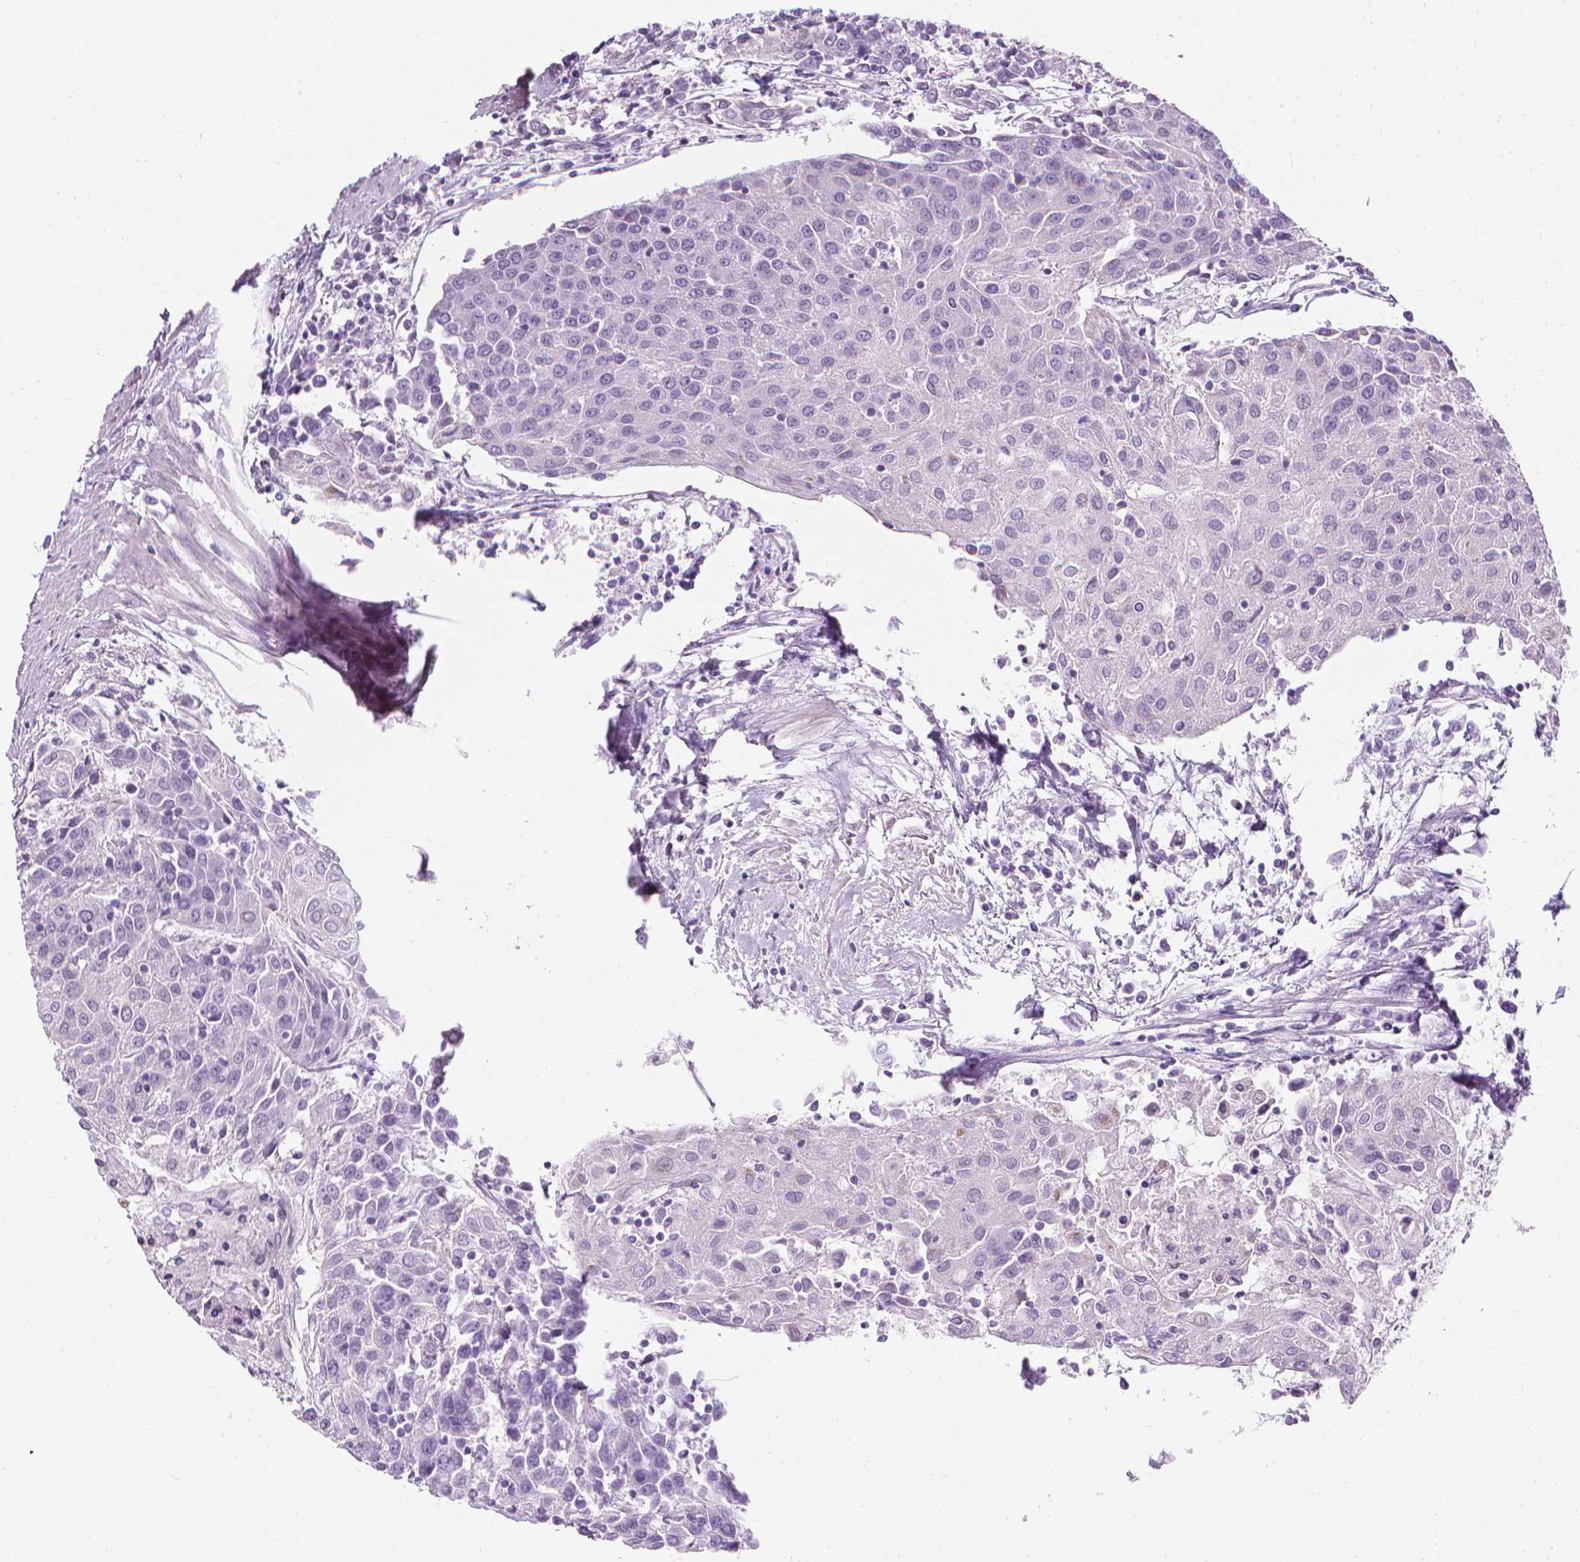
{"staining": {"intensity": "negative", "quantity": "none", "location": "none"}, "tissue": "urothelial cancer", "cell_type": "Tumor cells", "image_type": "cancer", "snomed": [{"axis": "morphology", "description": "Urothelial carcinoma, High grade"}, {"axis": "topography", "description": "Urinary bladder"}], "caption": "High power microscopy histopathology image of an immunohistochemistry micrograph of urothelial cancer, revealing no significant staining in tumor cells.", "gene": "DCAF8L1", "patient": {"sex": "female", "age": 85}}